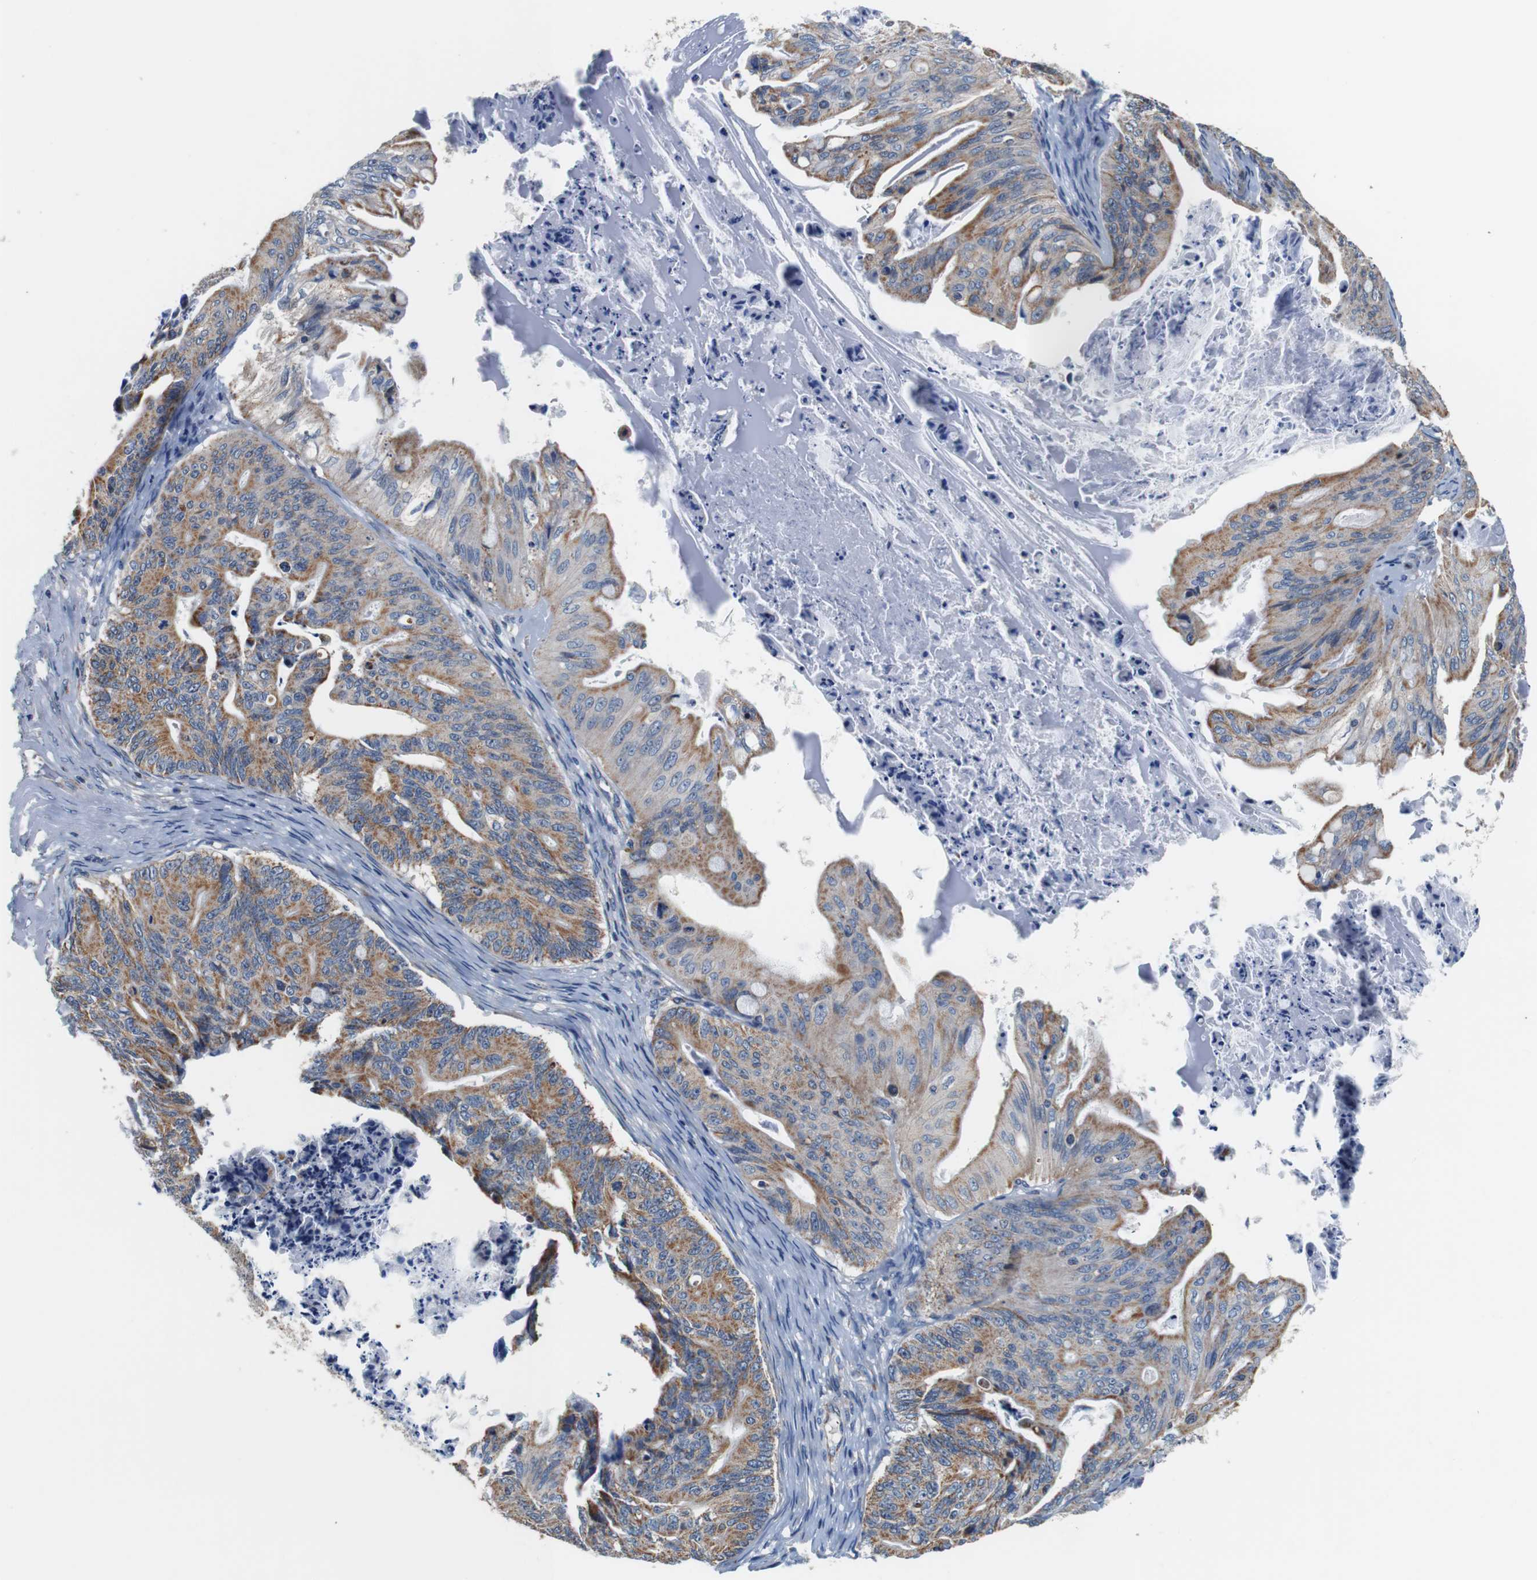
{"staining": {"intensity": "moderate", "quantity": ">75%", "location": "cytoplasmic/membranous"}, "tissue": "ovarian cancer", "cell_type": "Tumor cells", "image_type": "cancer", "snomed": [{"axis": "morphology", "description": "Cystadenocarcinoma, mucinous, NOS"}, {"axis": "topography", "description": "Ovary"}], "caption": "The immunohistochemical stain shows moderate cytoplasmic/membranous staining in tumor cells of mucinous cystadenocarcinoma (ovarian) tissue.", "gene": "LRP4", "patient": {"sex": "female", "age": 37}}